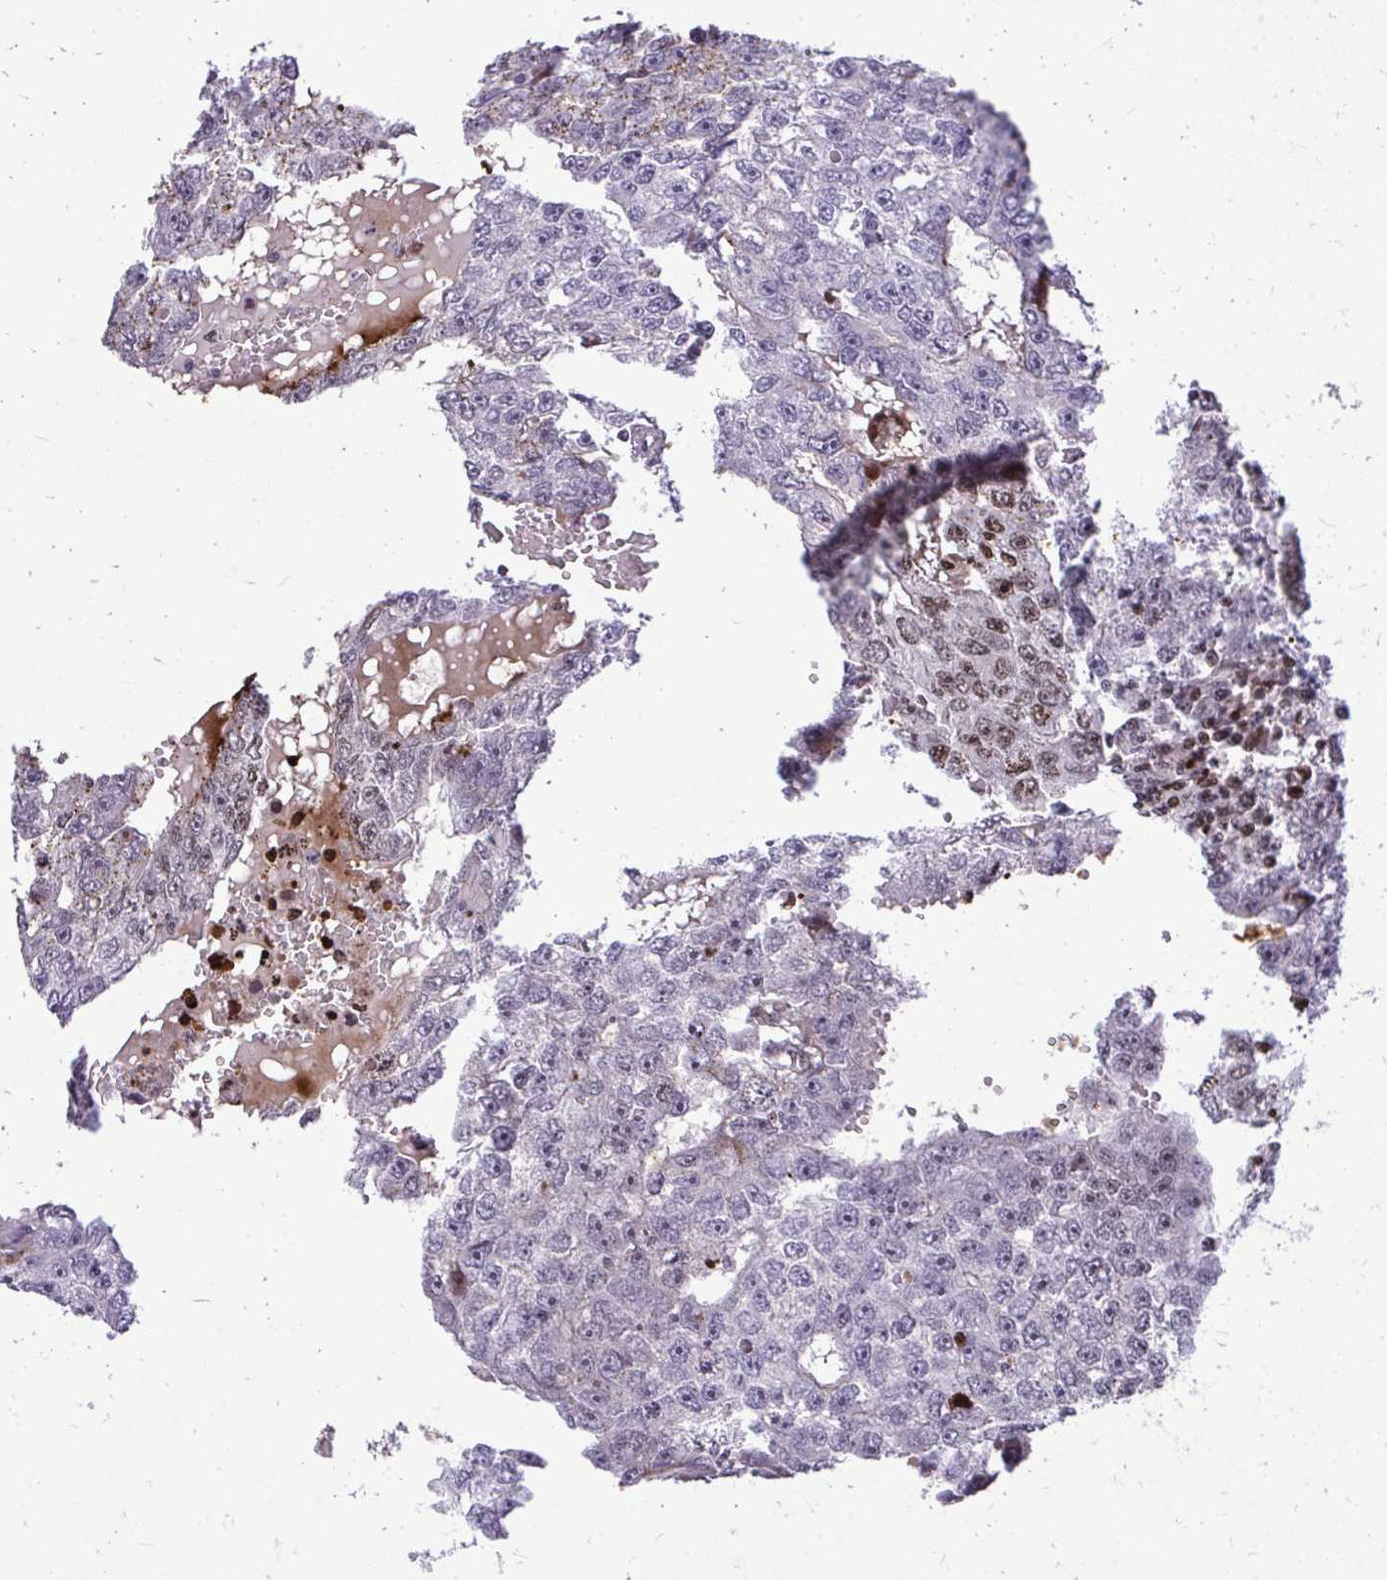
{"staining": {"intensity": "moderate", "quantity": "<25%", "location": "nuclear"}, "tissue": "testis cancer", "cell_type": "Tumor cells", "image_type": "cancer", "snomed": [{"axis": "morphology", "description": "Carcinoma, Embryonal, NOS"}, {"axis": "topography", "description": "Testis"}], "caption": "A photomicrograph of human testis cancer (embryonal carcinoma) stained for a protein demonstrates moderate nuclear brown staining in tumor cells. The protein is shown in brown color, while the nuclei are stained blue.", "gene": "DLX4", "patient": {"sex": "male", "age": 20}}